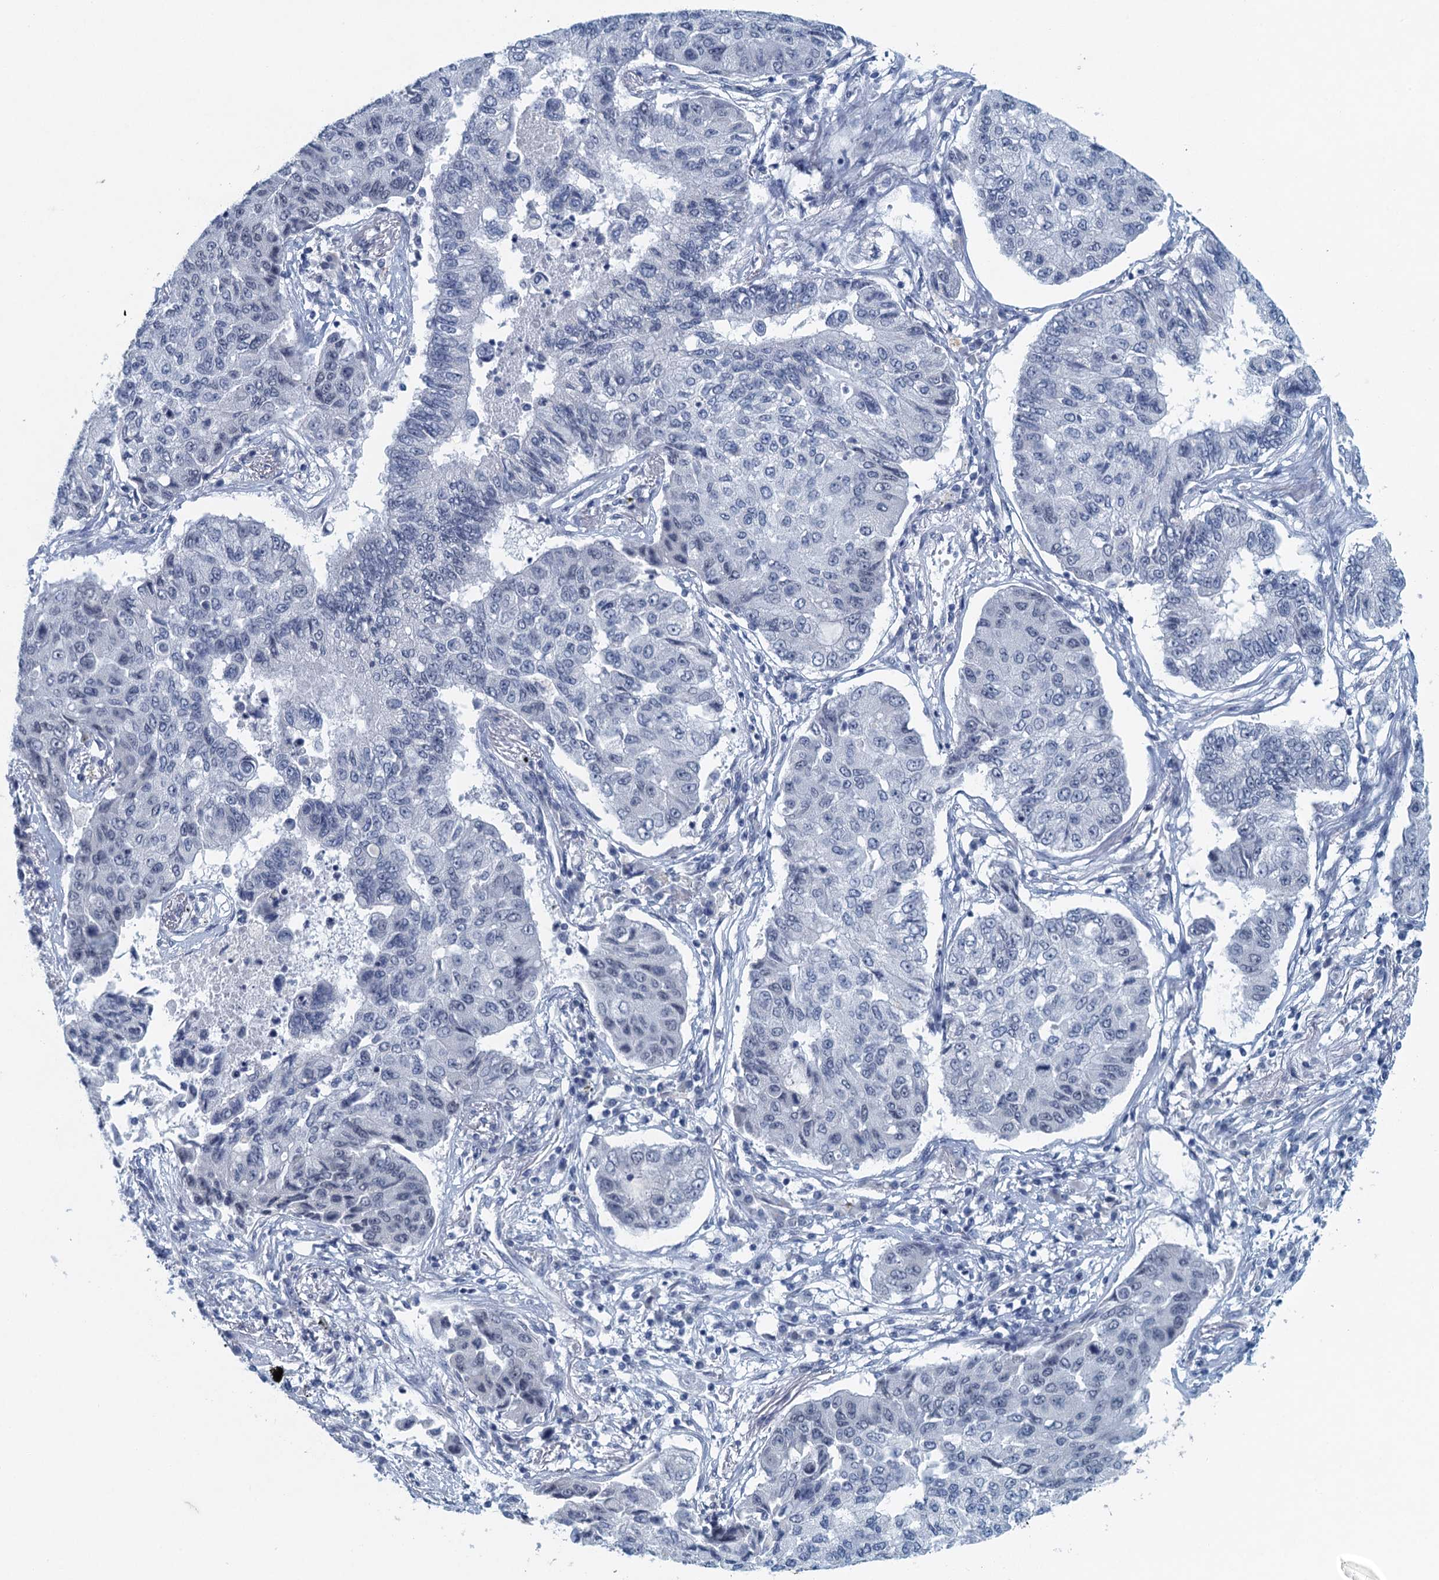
{"staining": {"intensity": "negative", "quantity": "none", "location": "none"}, "tissue": "lung cancer", "cell_type": "Tumor cells", "image_type": "cancer", "snomed": [{"axis": "morphology", "description": "Squamous cell carcinoma, NOS"}, {"axis": "topography", "description": "Lung"}], "caption": "IHC micrograph of neoplastic tissue: human lung squamous cell carcinoma stained with DAB (3,3'-diaminobenzidine) reveals no significant protein expression in tumor cells.", "gene": "ENSG00000131152", "patient": {"sex": "male", "age": 74}}